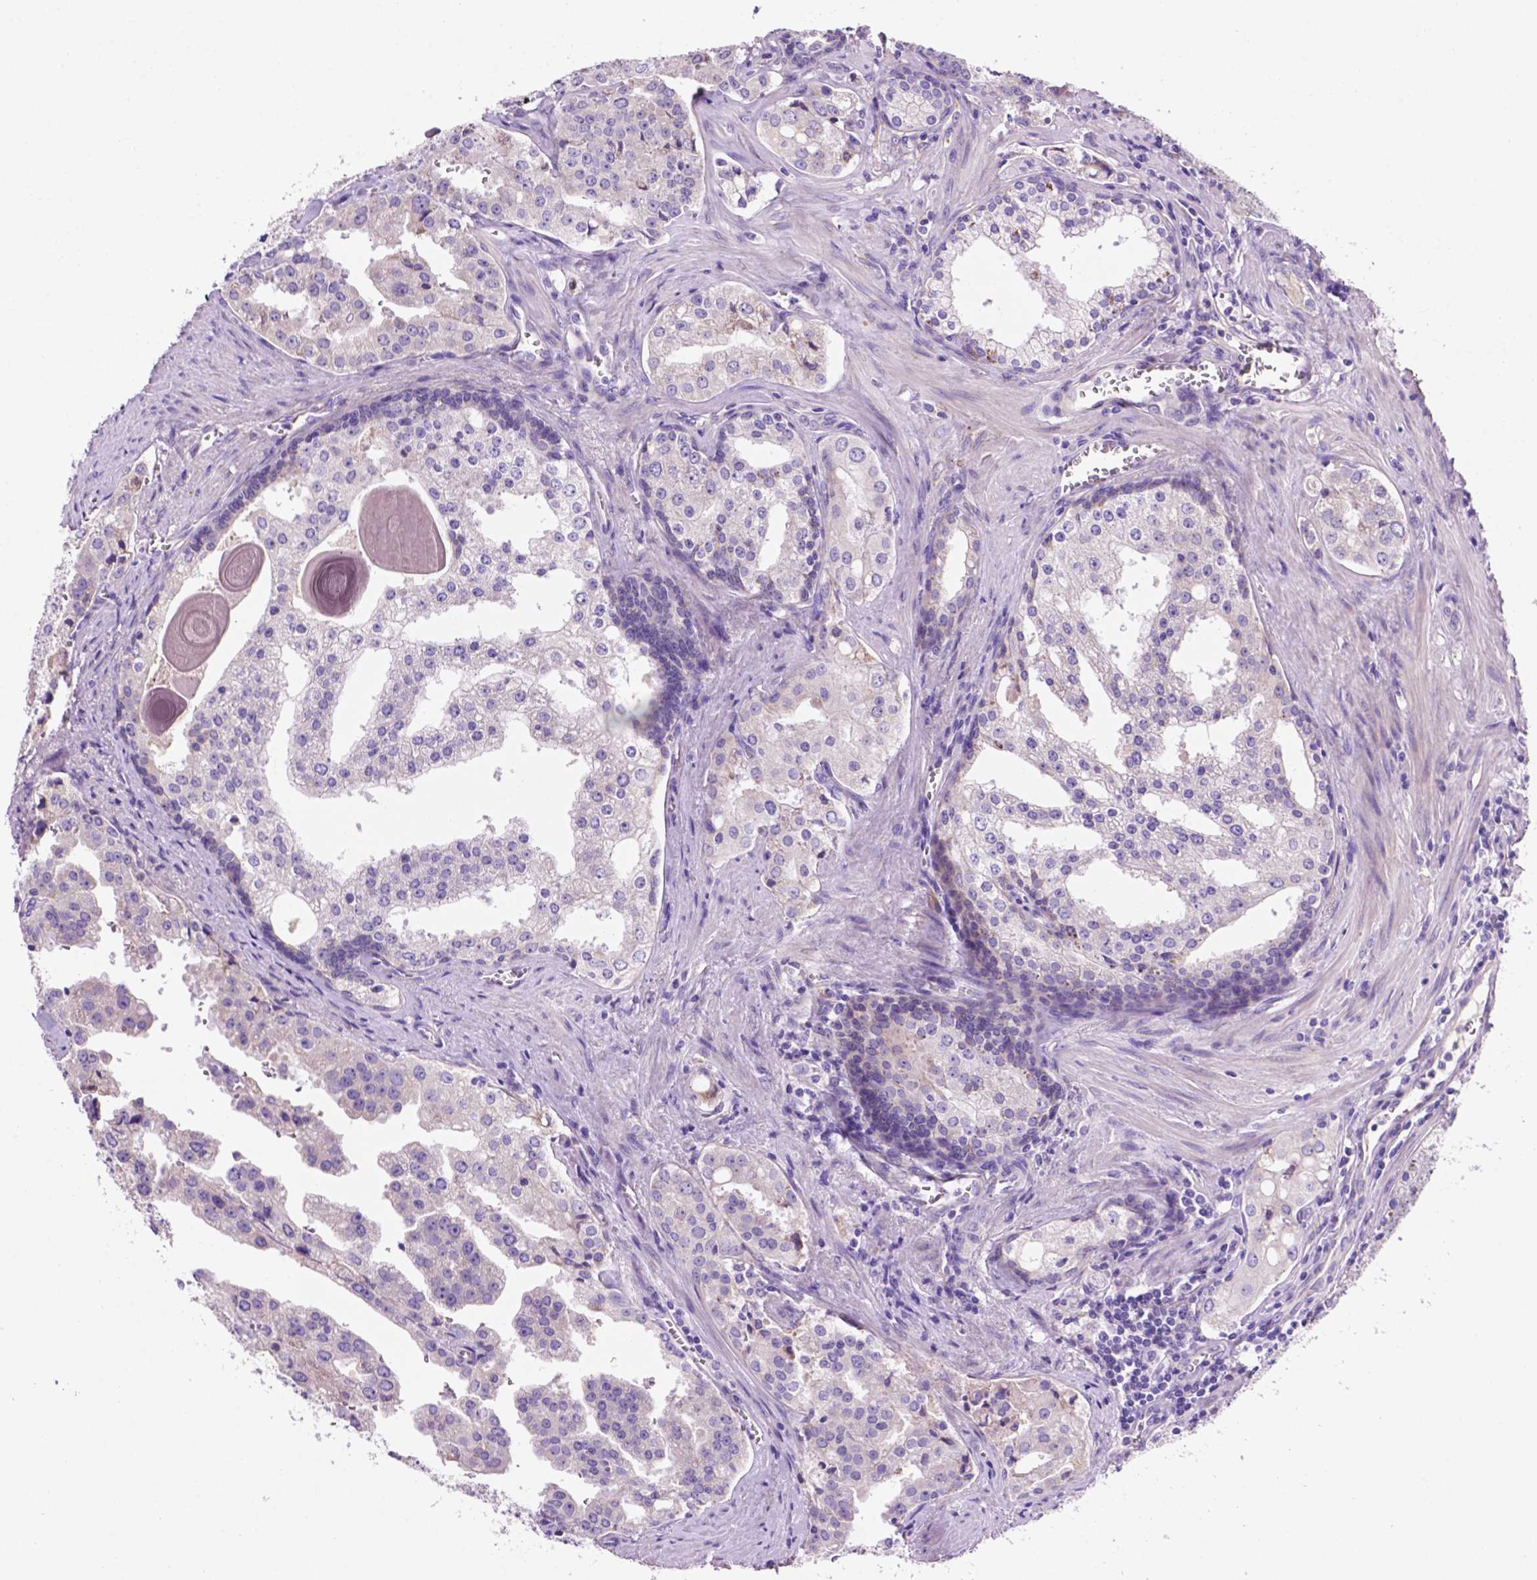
{"staining": {"intensity": "negative", "quantity": "none", "location": "none"}, "tissue": "prostate cancer", "cell_type": "Tumor cells", "image_type": "cancer", "snomed": [{"axis": "morphology", "description": "Adenocarcinoma, High grade"}, {"axis": "topography", "description": "Prostate"}], "caption": "Tumor cells show no significant protein positivity in prostate cancer.", "gene": "CEACAM7", "patient": {"sex": "male", "age": 68}}